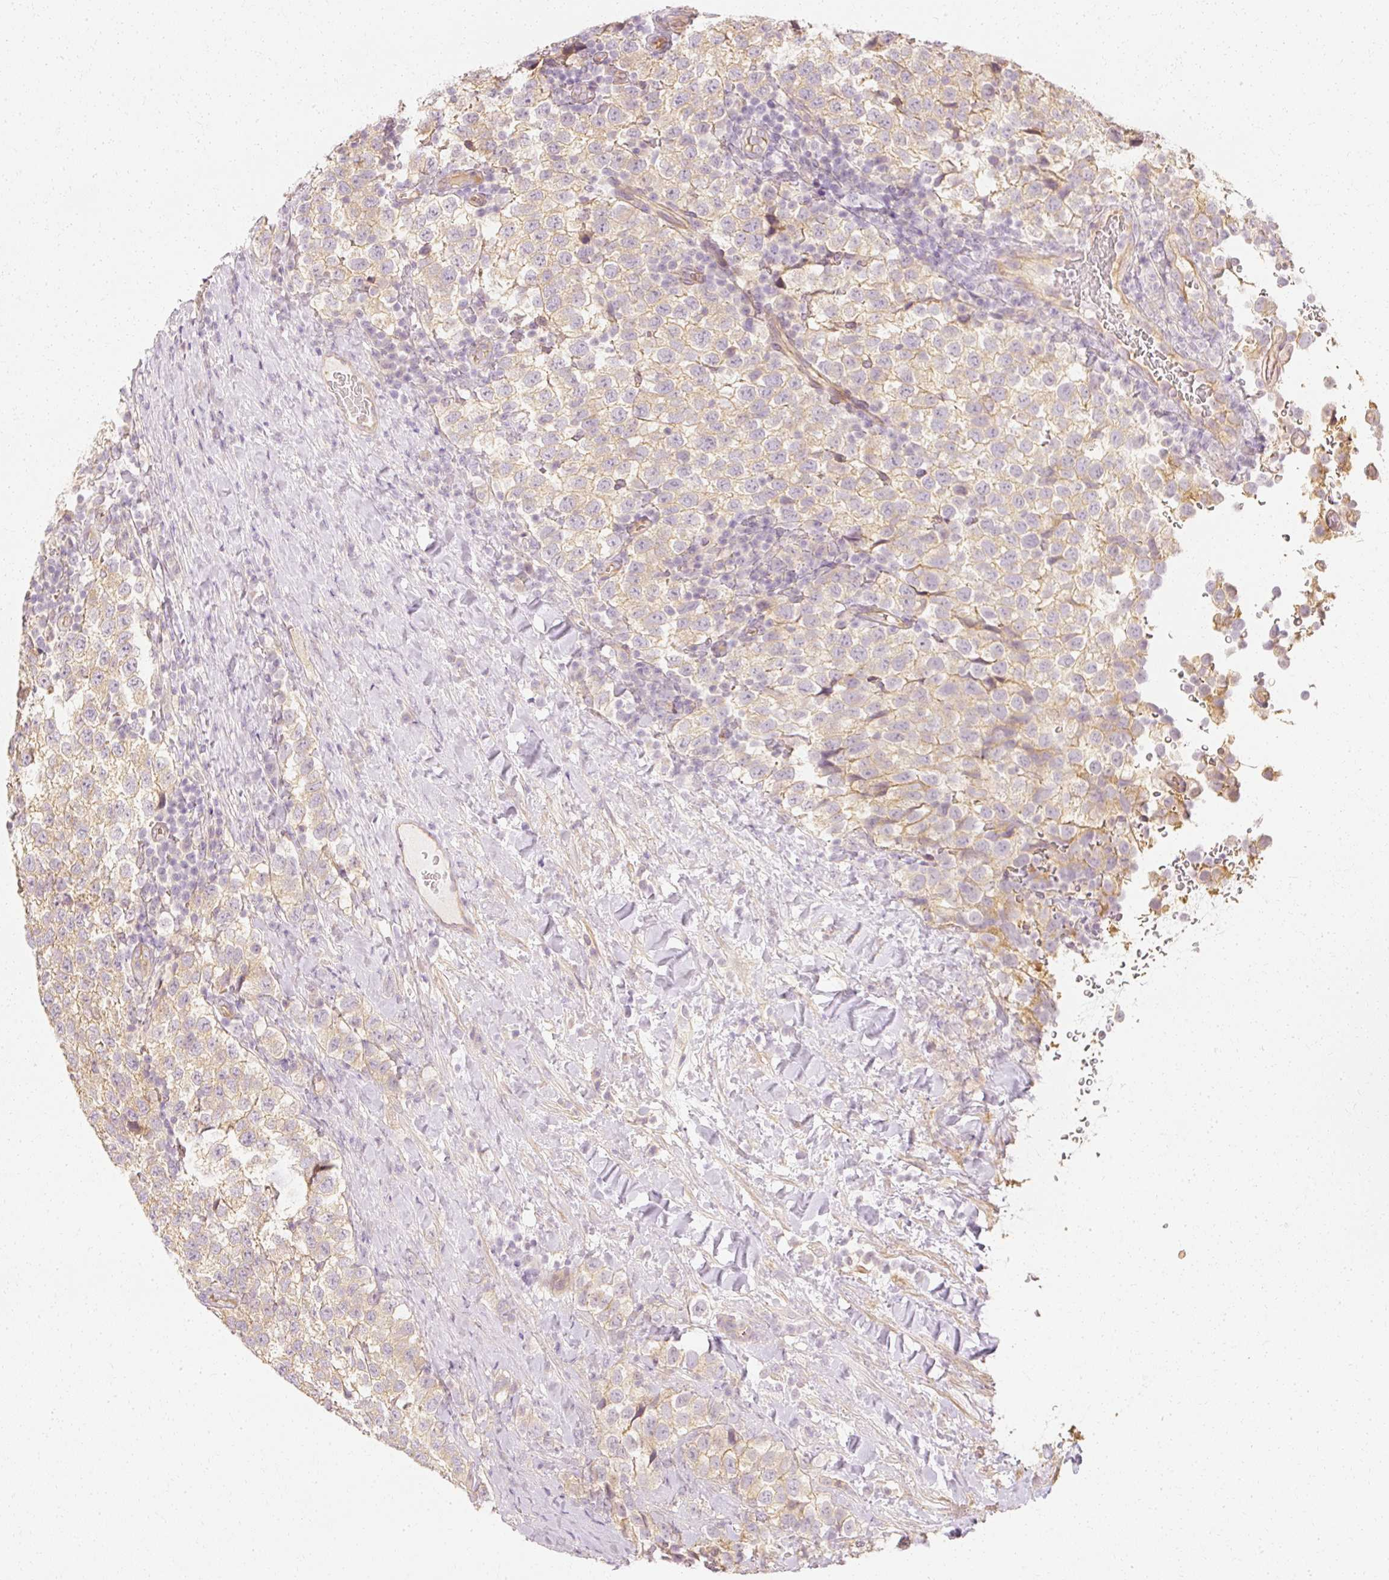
{"staining": {"intensity": "negative", "quantity": "none", "location": "none"}, "tissue": "testis cancer", "cell_type": "Tumor cells", "image_type": "cancer", "snomed": [{"axis": "morphology", "description": "Seminoma, NOS"}, {"axis": "topography", "description": "Testis"}], "caption": "DAB (3,3'-diaminobenzidine) immunohistochemical staining of human testis cancer (seminoma) displays no significant expression in tumor cells.", "gene": "GNAQ", "patient": {"sex": "male", "age": 34}}